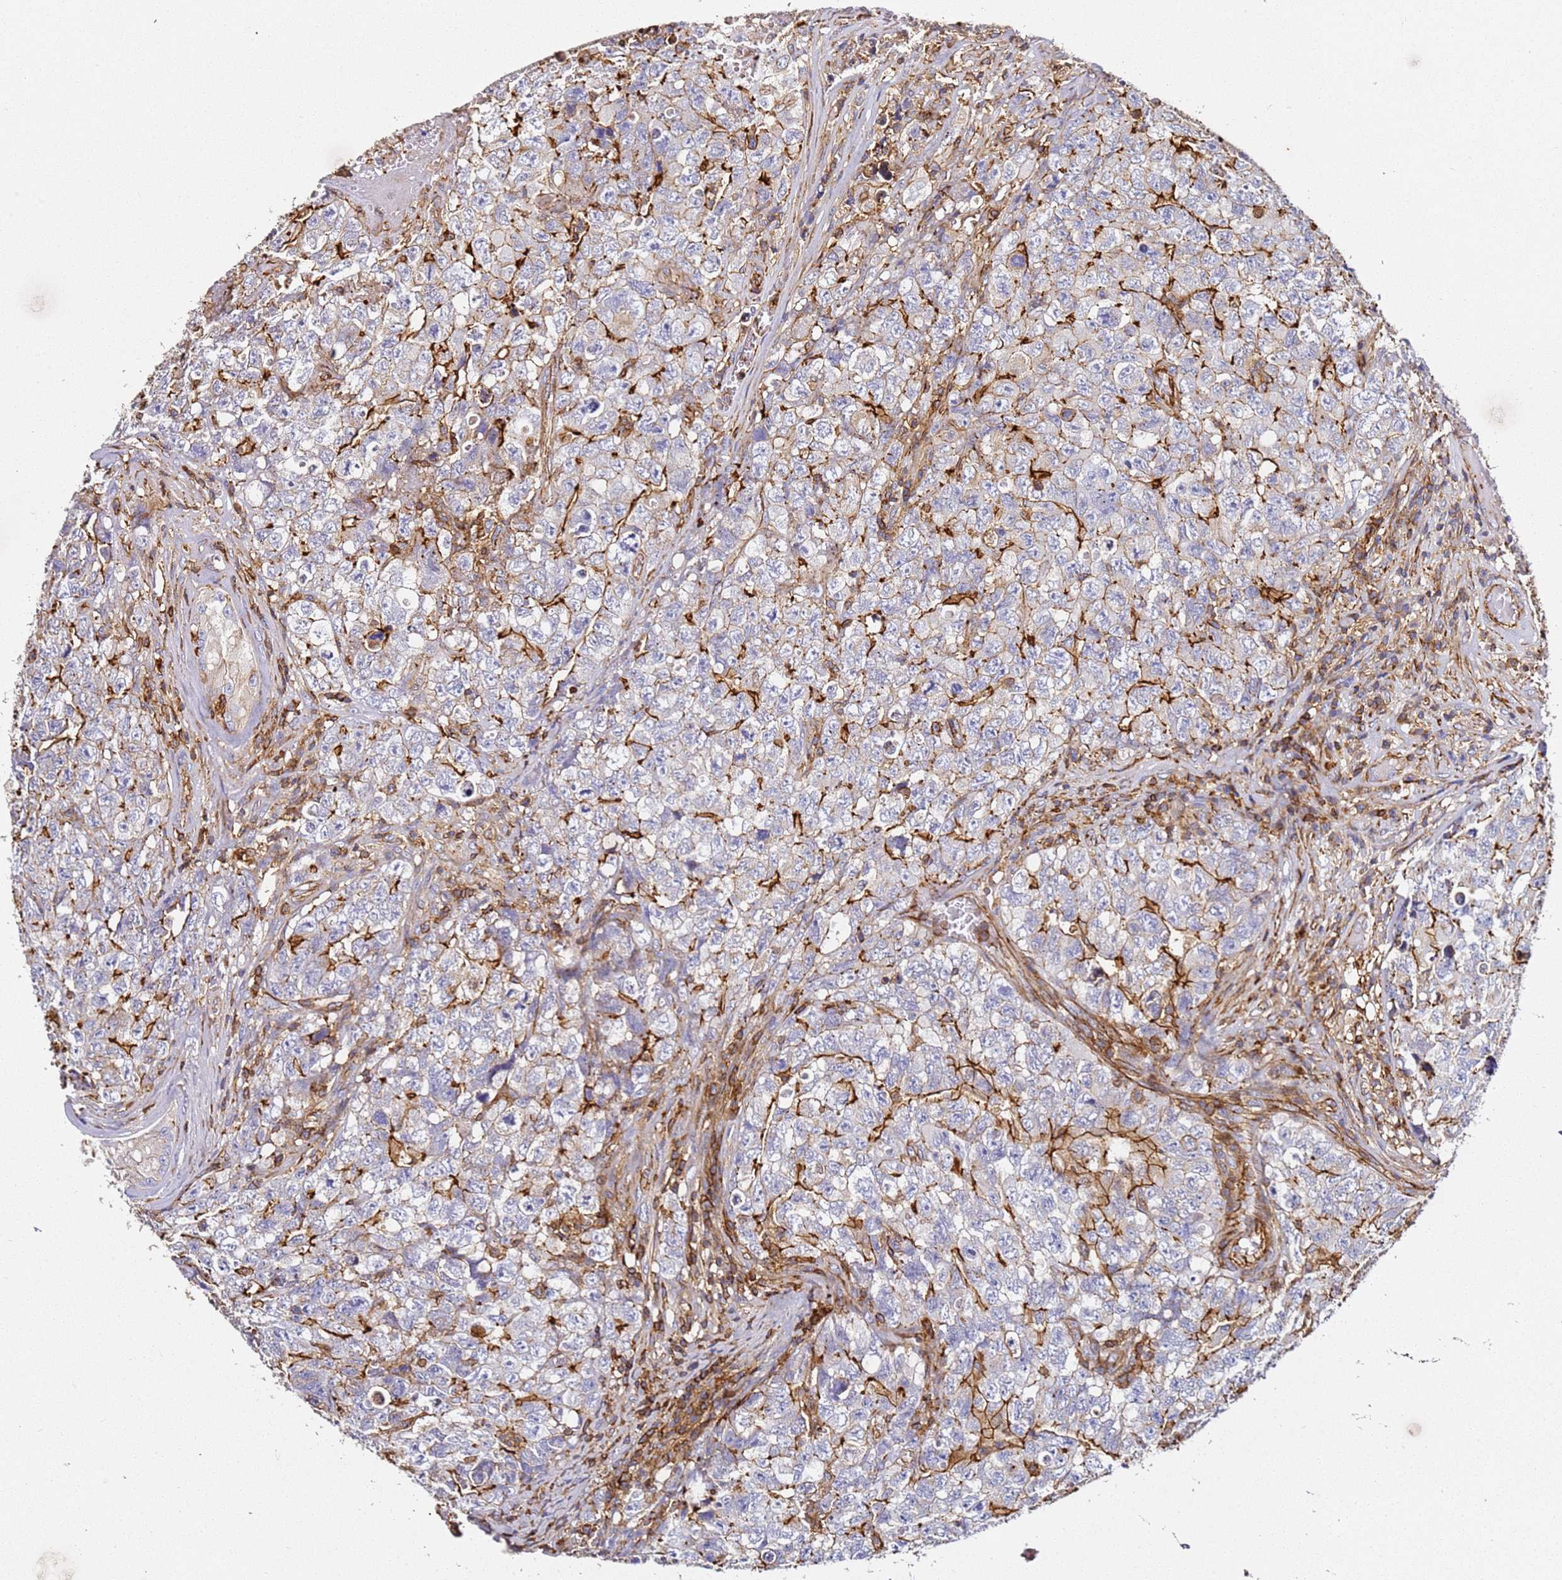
{"staining": {"intensity": "strong", "quantity": "25%-75%", "location": "cytoplasmic/membranous"}, "tissue": "testis cancer", "cell_type": "Tumor cells", "image_type": "cancer", "snomed": [{"axis": "morphology", "description": "Carcinoma, Embryonal, NOS"}, {"axis": "topography", "description": "Testis"}], "caption": "Human embryonal carcinoma (testis) stained with a protein marker demonstrates strong staining in tumor cells.", "gene": "ZNF671", "patient": {"sex": "male", "age": 31}}